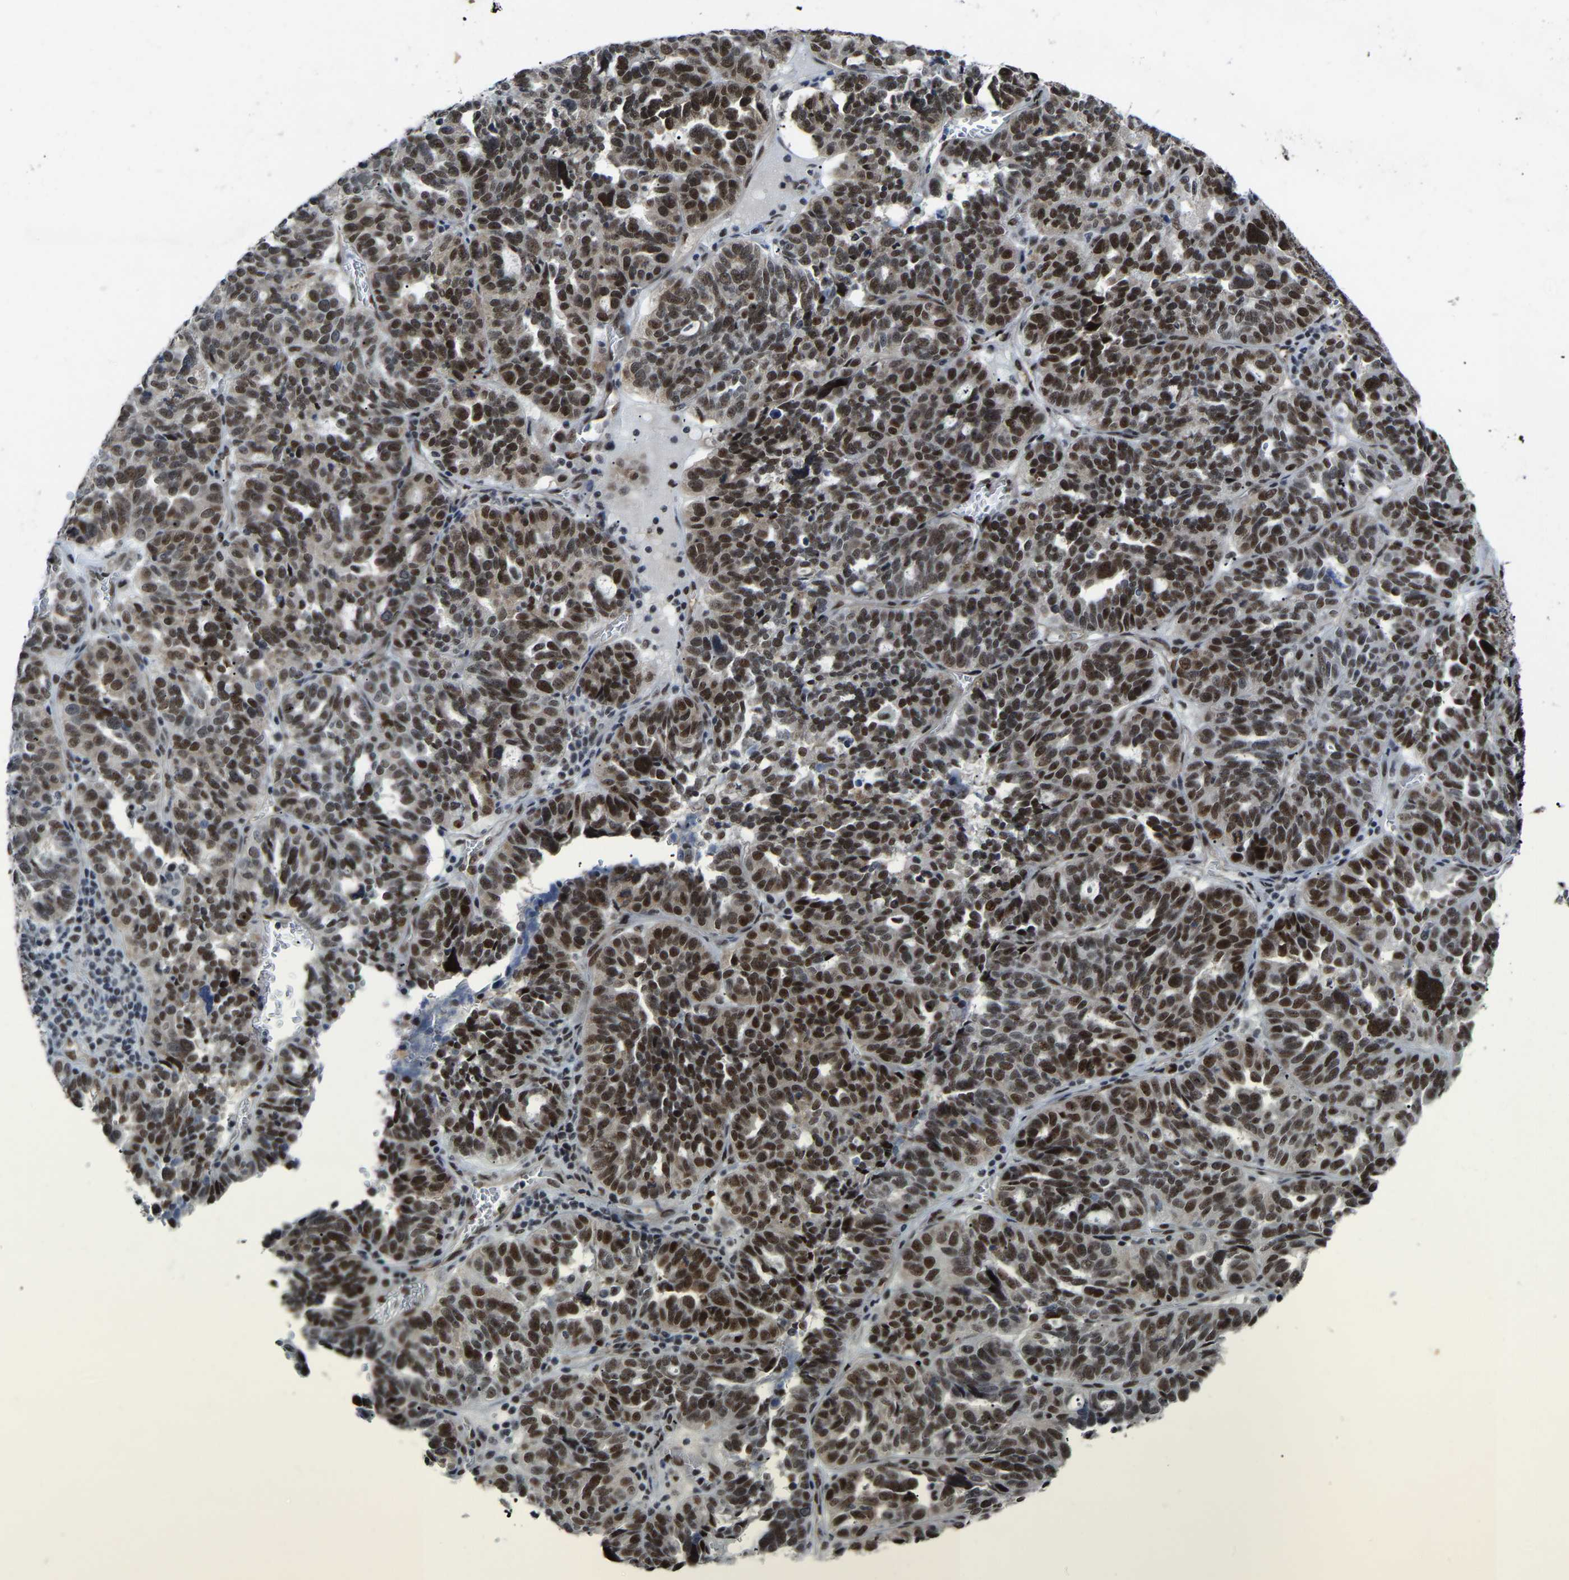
{"staining": {"intensity": "strong", "quantity": ">75%", "location": "nuclear"}, "tissue": "ovarian cancer", "cell_type": "Tumor cells", "image_type": "cancer", "snomed": [{"axis": "morphology", "description": "Cystadenocarcinoma, serous, NOS"}, {"axis": "topography", "description": "Ovary"}], "caption": "Immunohistochemistry (IHC) staining of serous cystadenocarcinoma (ovarian), which exhibits high levels of strong nuclear staining in approximately >75% of tumor cells indicating strong nuclear protein positivity. The staining was performed using DAB (brown) for protein detection and nuclei were counterstained in hematoxylin (blue).", "gene": "DDX5", "patient": {"sex": "female", "age": 59}}